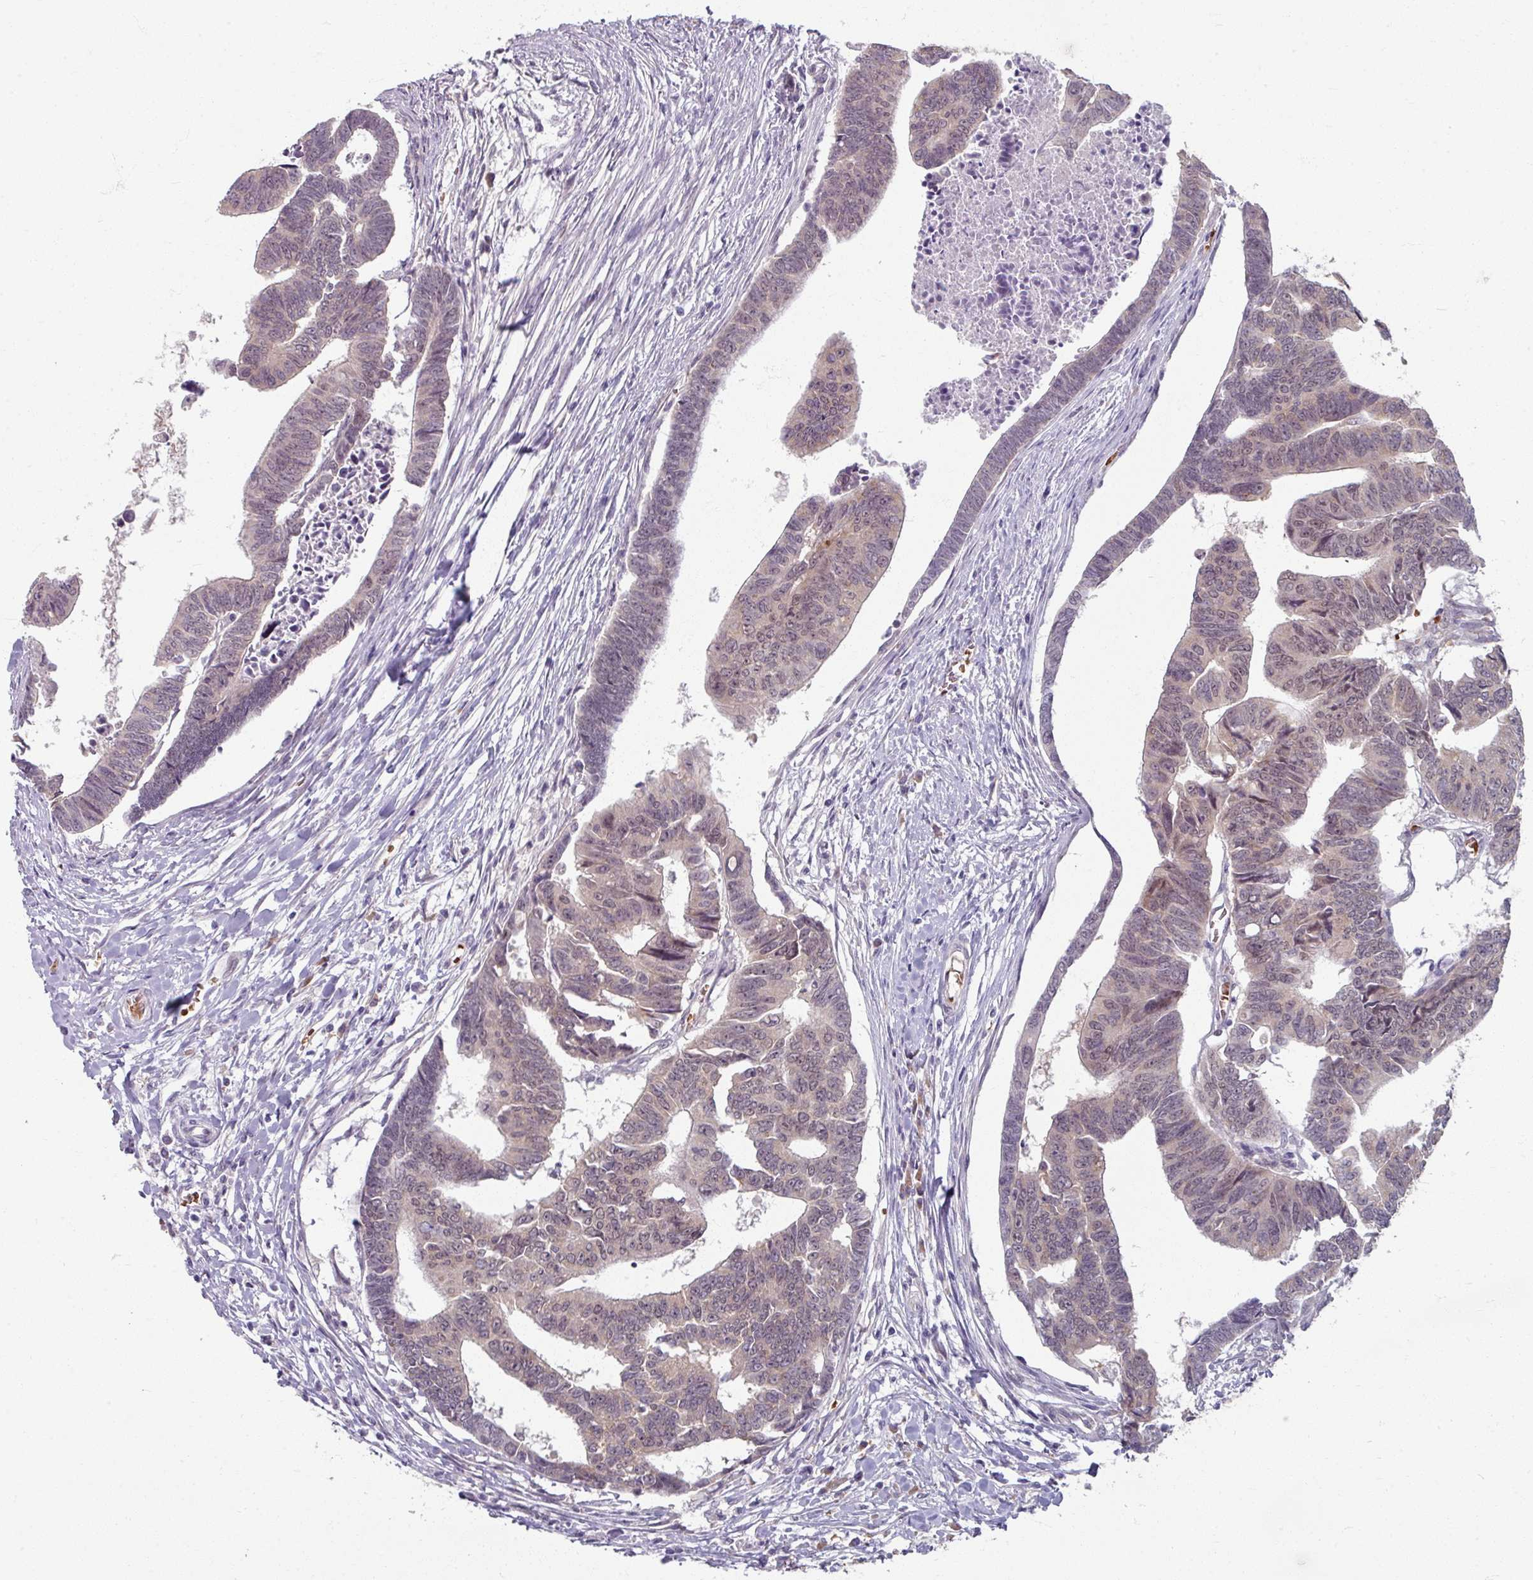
{"staining": {"intensity": "weak", "quantity": "<25%", "location": "nuclear"}, "tissue": "colorectal cancer", "cell_type": "Tumor cells", "image_type": "cancer", "snomed": [{"axis": "morphology", "description": "Adenocarcinoma, NOS"}, {"axis": "topography", "description": "Rectum"}], "caption": "DAB (3,3'-diaminobenzidine) immunohistochemical staining of human colorectal cancer reveals no significant expression in tumor cells.", "gene": "KMT5C", "patient": {"sex": "female", "age": 65}}